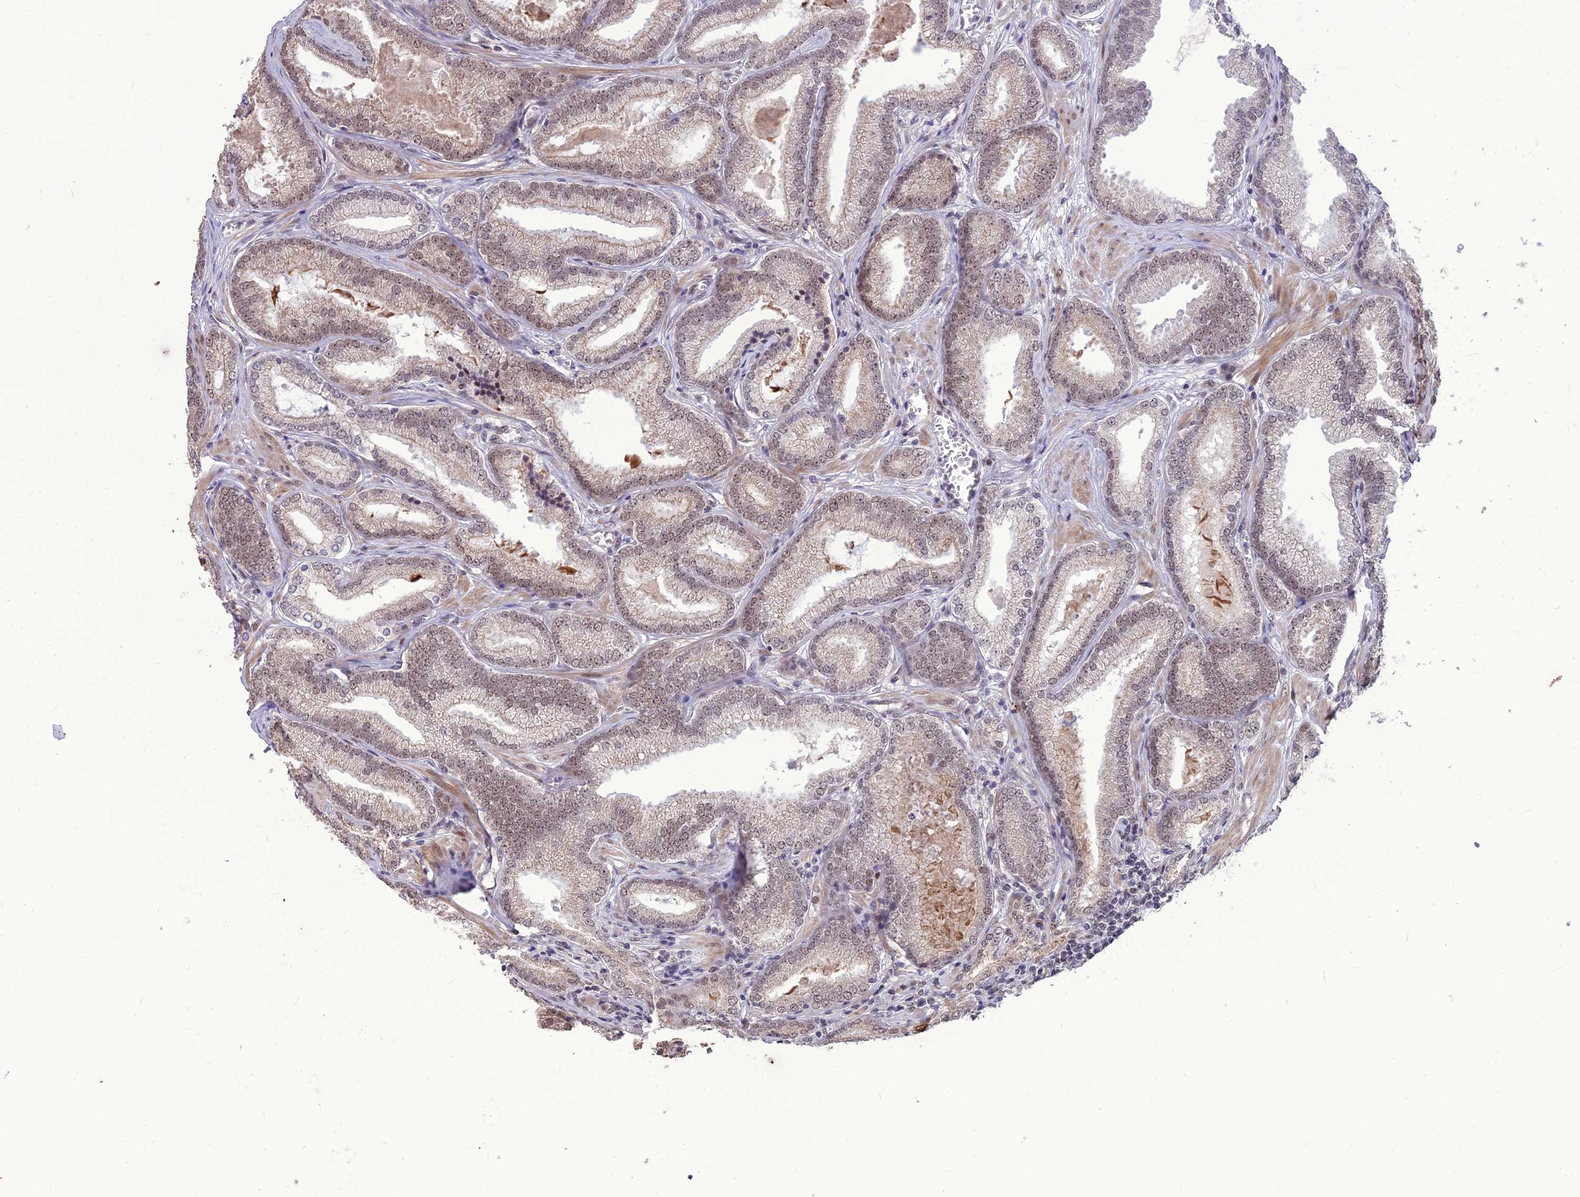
{"staining": {"intensity": "weak", "quantity": ">75%", "location": "nuclear"}, "tissue": "prostate cancer", "cell_type": "Tumor cells", "image_type": "cancer", "snomed": [{"axis": "morphology", "description": "Adenocarcinoma, Low grade"}, {"axis": "topography", "description": "Prostate"}], "caption": "Immunohistochemical staining of adenocarcinoma (low-grade) (prostate) exhibits weak nuclear protein staining in approximately >75% of tumor cells.", "gene": "DIS3", "patient": {"sex": "male", "age": 60}}